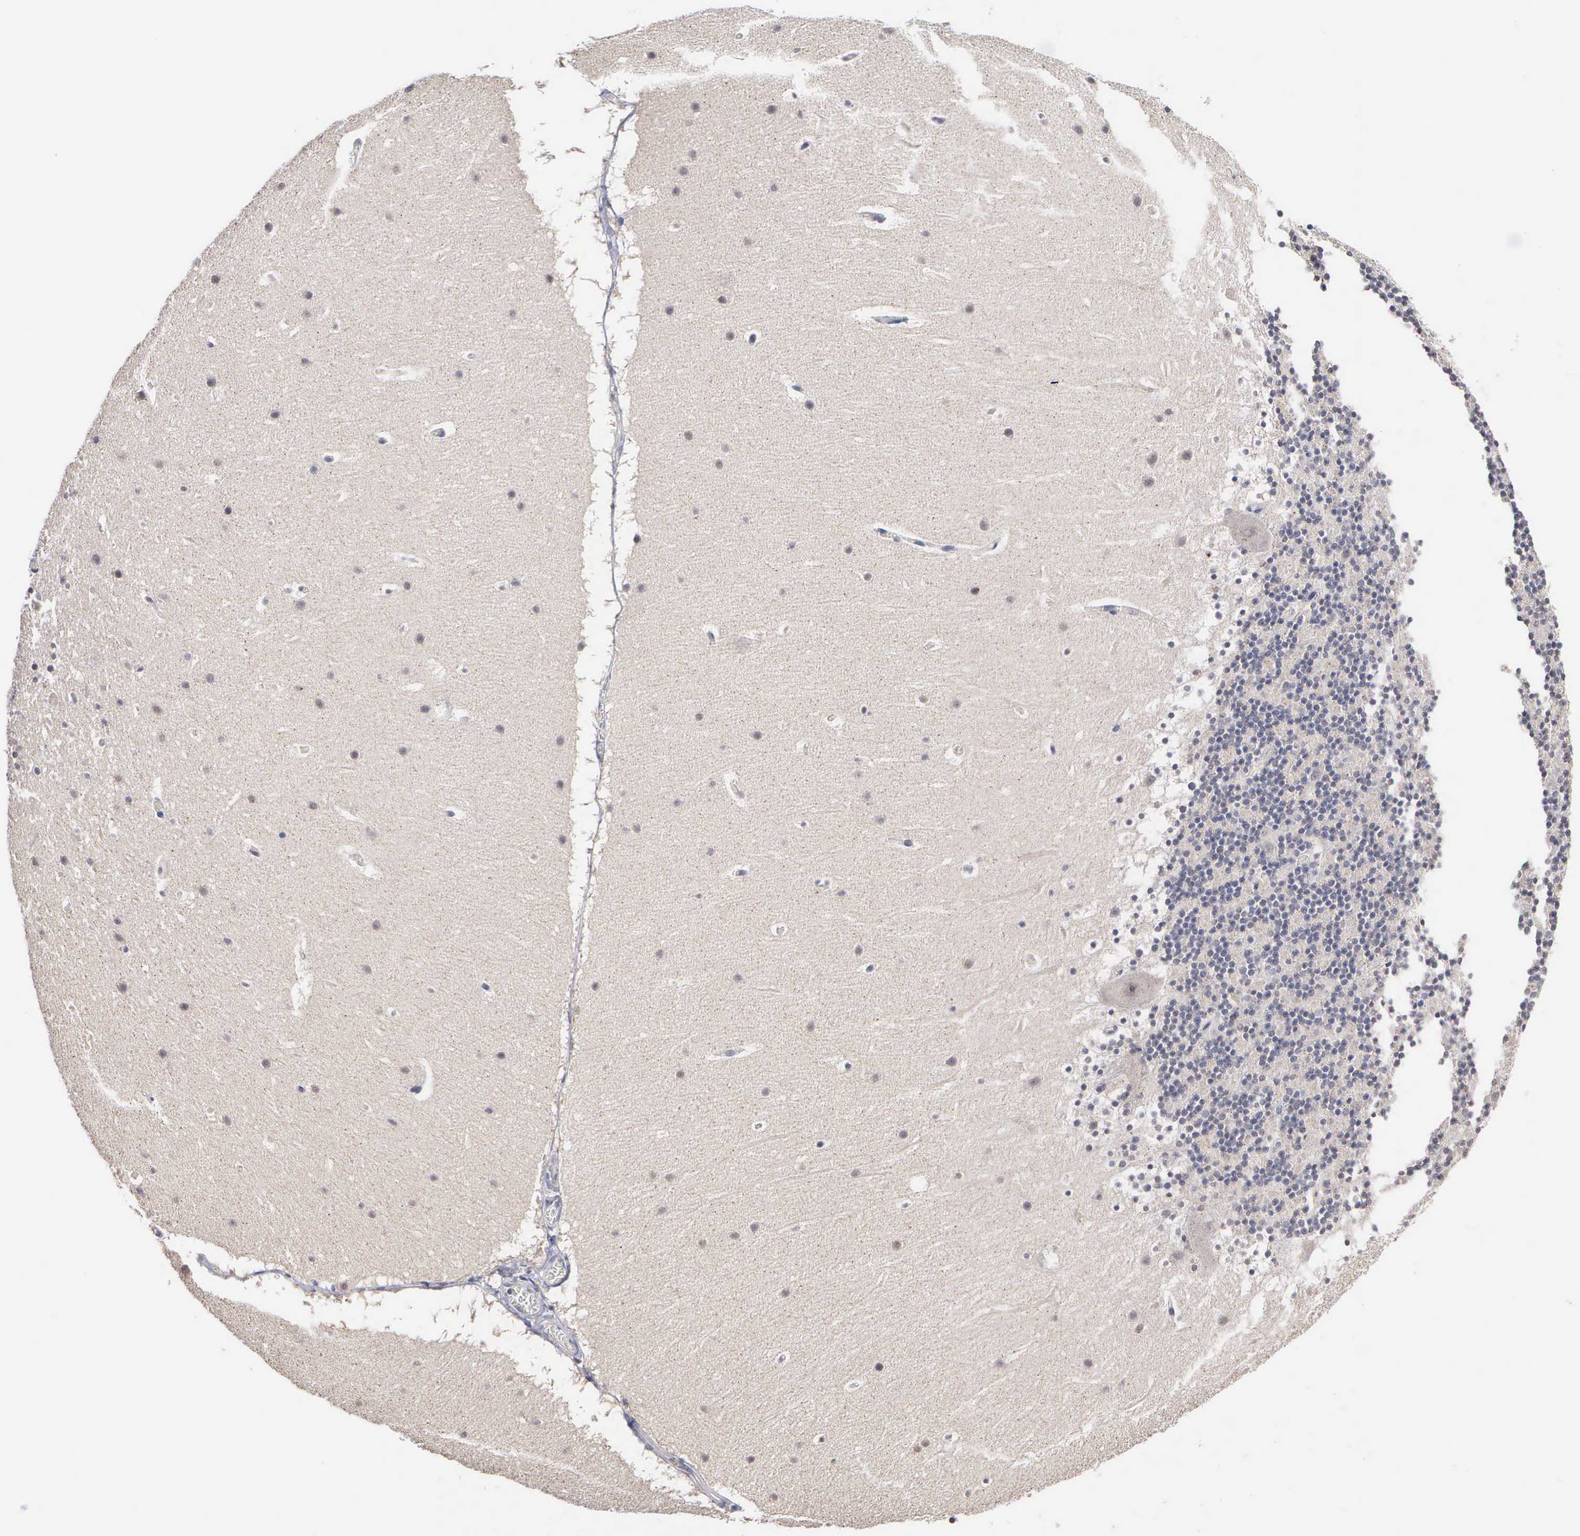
{"staining": {"intensity": "weak", "quantity": "<25%", "location": "nuclear"}, "tissue": "cerebellum", "cell_type": "Cells in granular layer", "image_type": "normal", "snomed": [{"axis": "morphology", "description": "Normal tissue, NOS"}, {"axis": "topography", "description": "Cerebellum"}], "caption": "High magnification brightfield microscopy of benign cerebellum stained with DAB (brown) and counterstained with hematoxylin (blue): cells in granular layer show no significant staining. (DAB immunohistochemistry (IHC) visualized using brightfield microscopy, high magnification).", "gene": "KDM6A", "patient": {"sex": "male", "age": 45}}